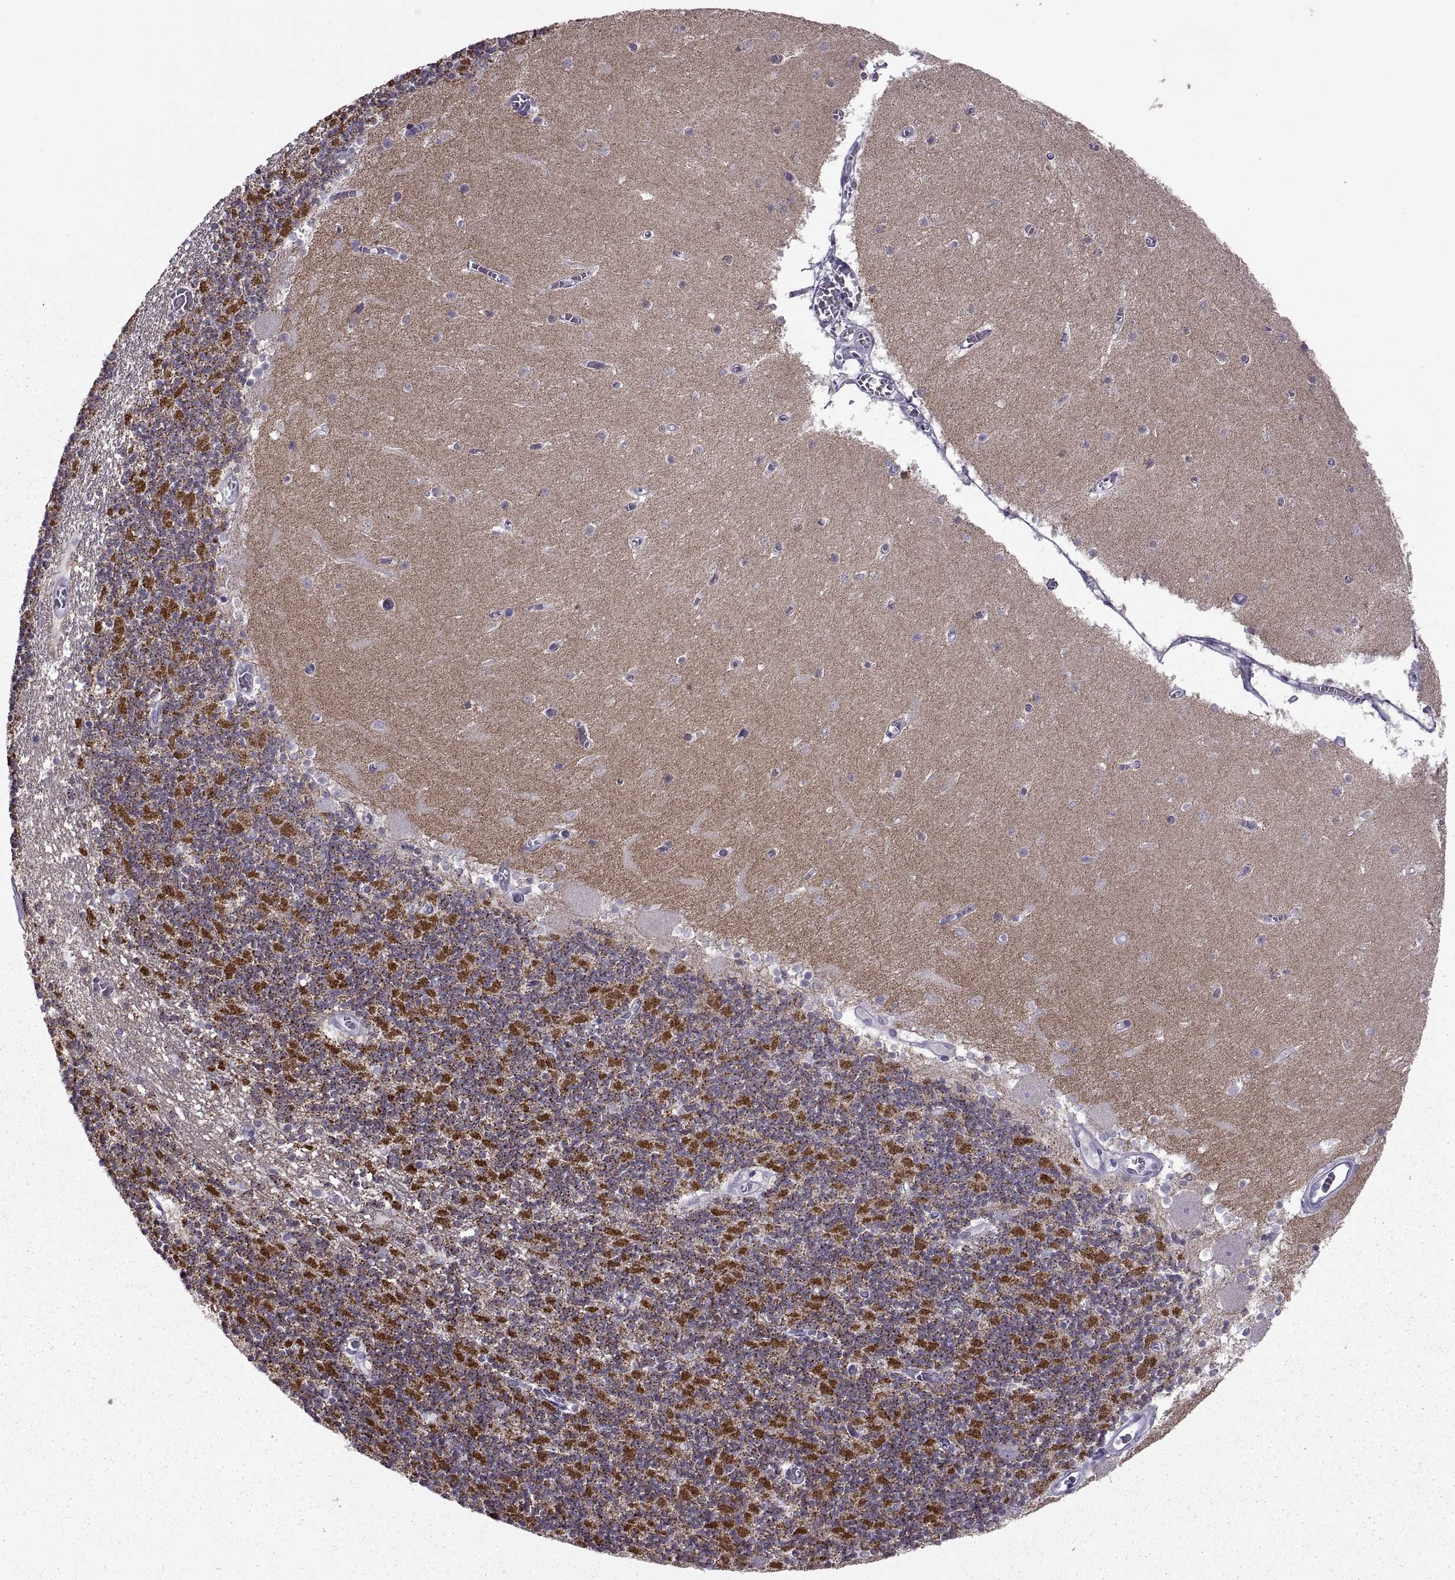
{"staining": {"intensity": "strong", "quantity": "25%-75%", "location": "cytoplasmic/membranous"}, "tissue": "cerebellum", "cell_type": "Cells in granular layer", "image_type": "normal", "snomed": [{"axis": "morphology", "description": "Normal tissue, NOS"}, {"axis": "topography", "description": "Cerebellum"}], "caption": "This is an image of immunohistochemistry staining of normal cerebellum, which shows strong expression in the cytoplasmic/membranous of cells in granular layer.", "gene": "ASIC2", "patient": {"sex": "female", "age": 28}}